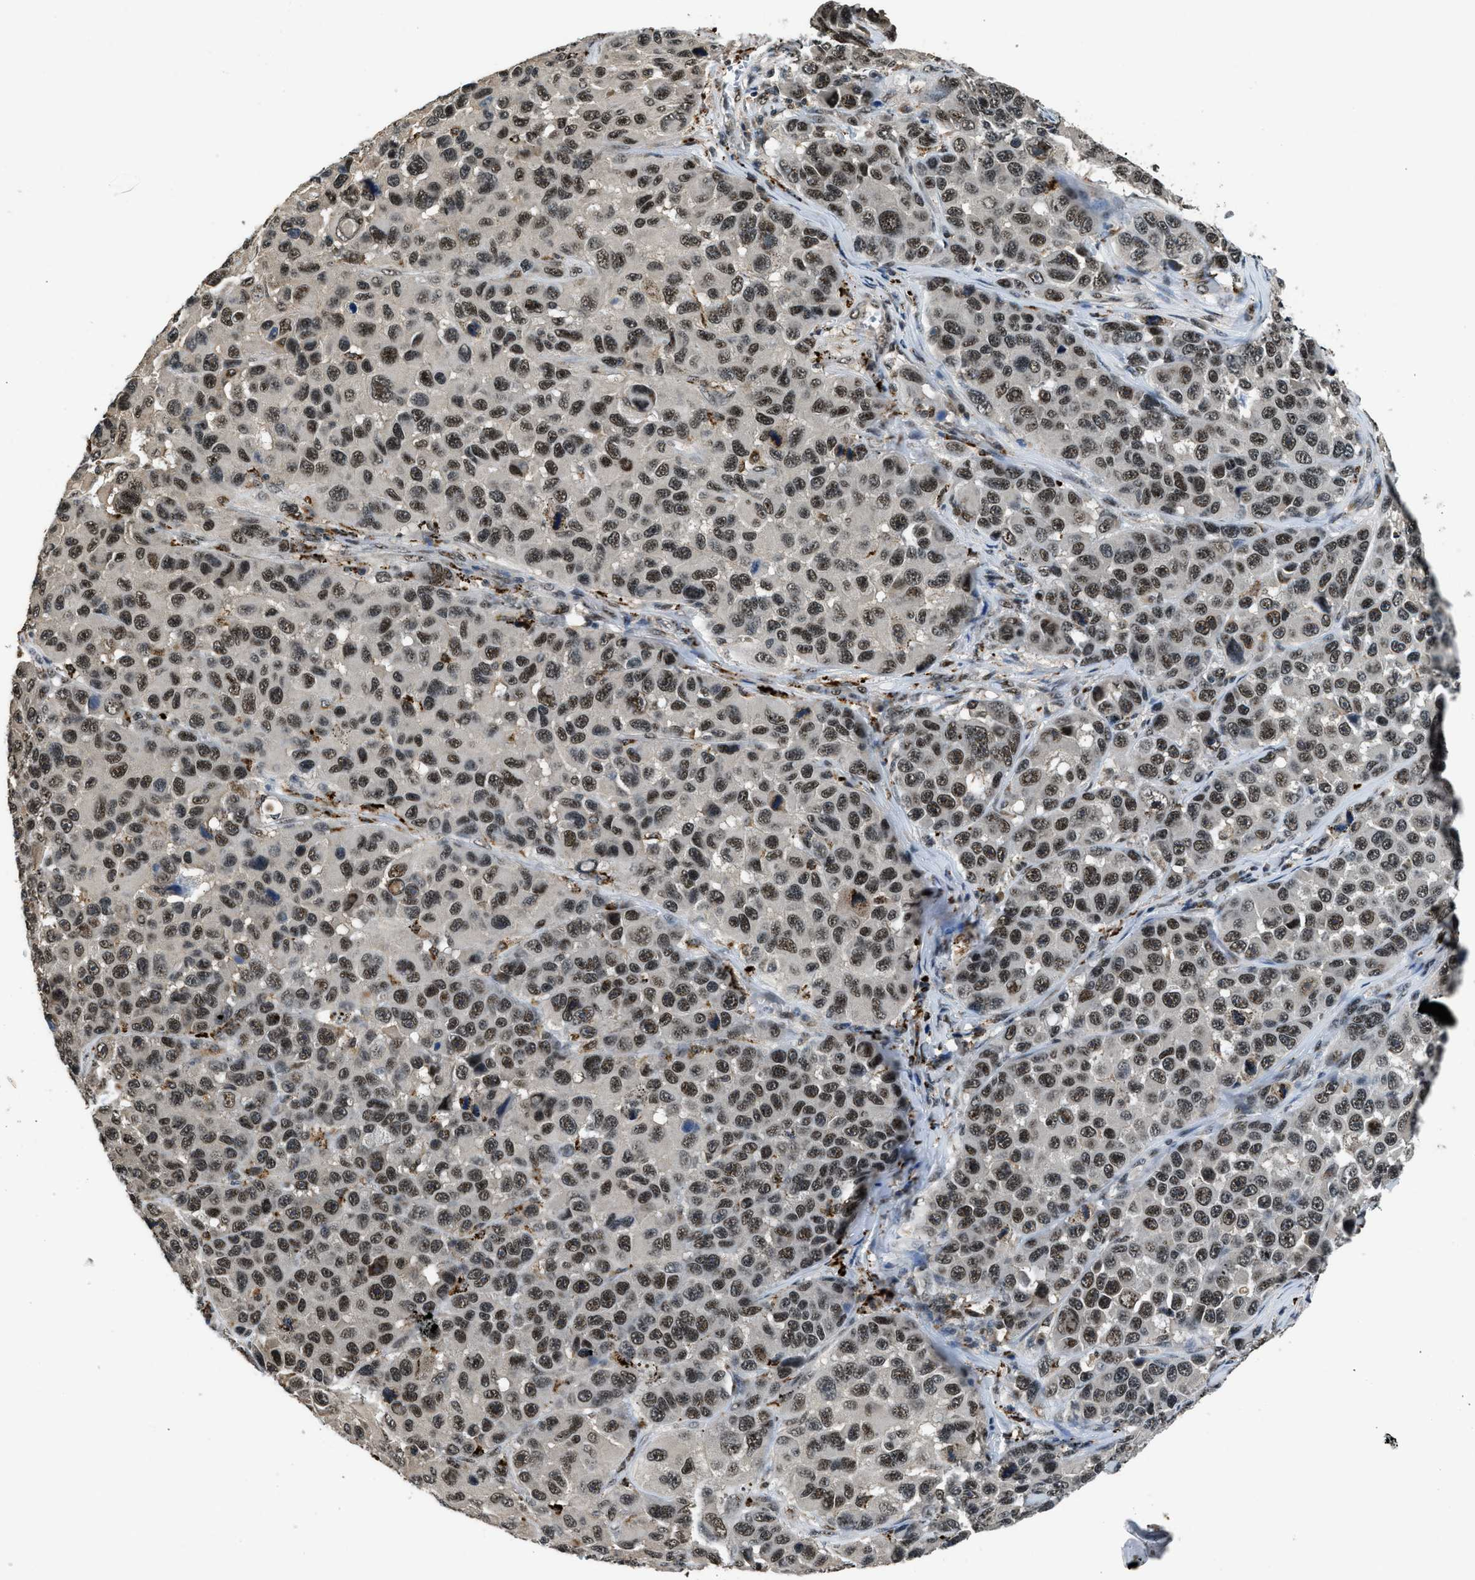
{"staining": {"intensity": "moderate", "quantity": ">75%", "location": "nuclear"}, "tissue": "melanoma", "cell_type": "Tumor cells", "image_type": "cancer", "snomed": [{"axis": "morphology", "description": "Malignant melanoma, NOS"}, {"axis": "topography", "description": "Skin"}], "caption": "Malignant melanoma stained for a protein displays moderate nuclear positivity in tumor cells.", "gene": "SLC15A4", "patient": {"sex": "male", "age": 53}}